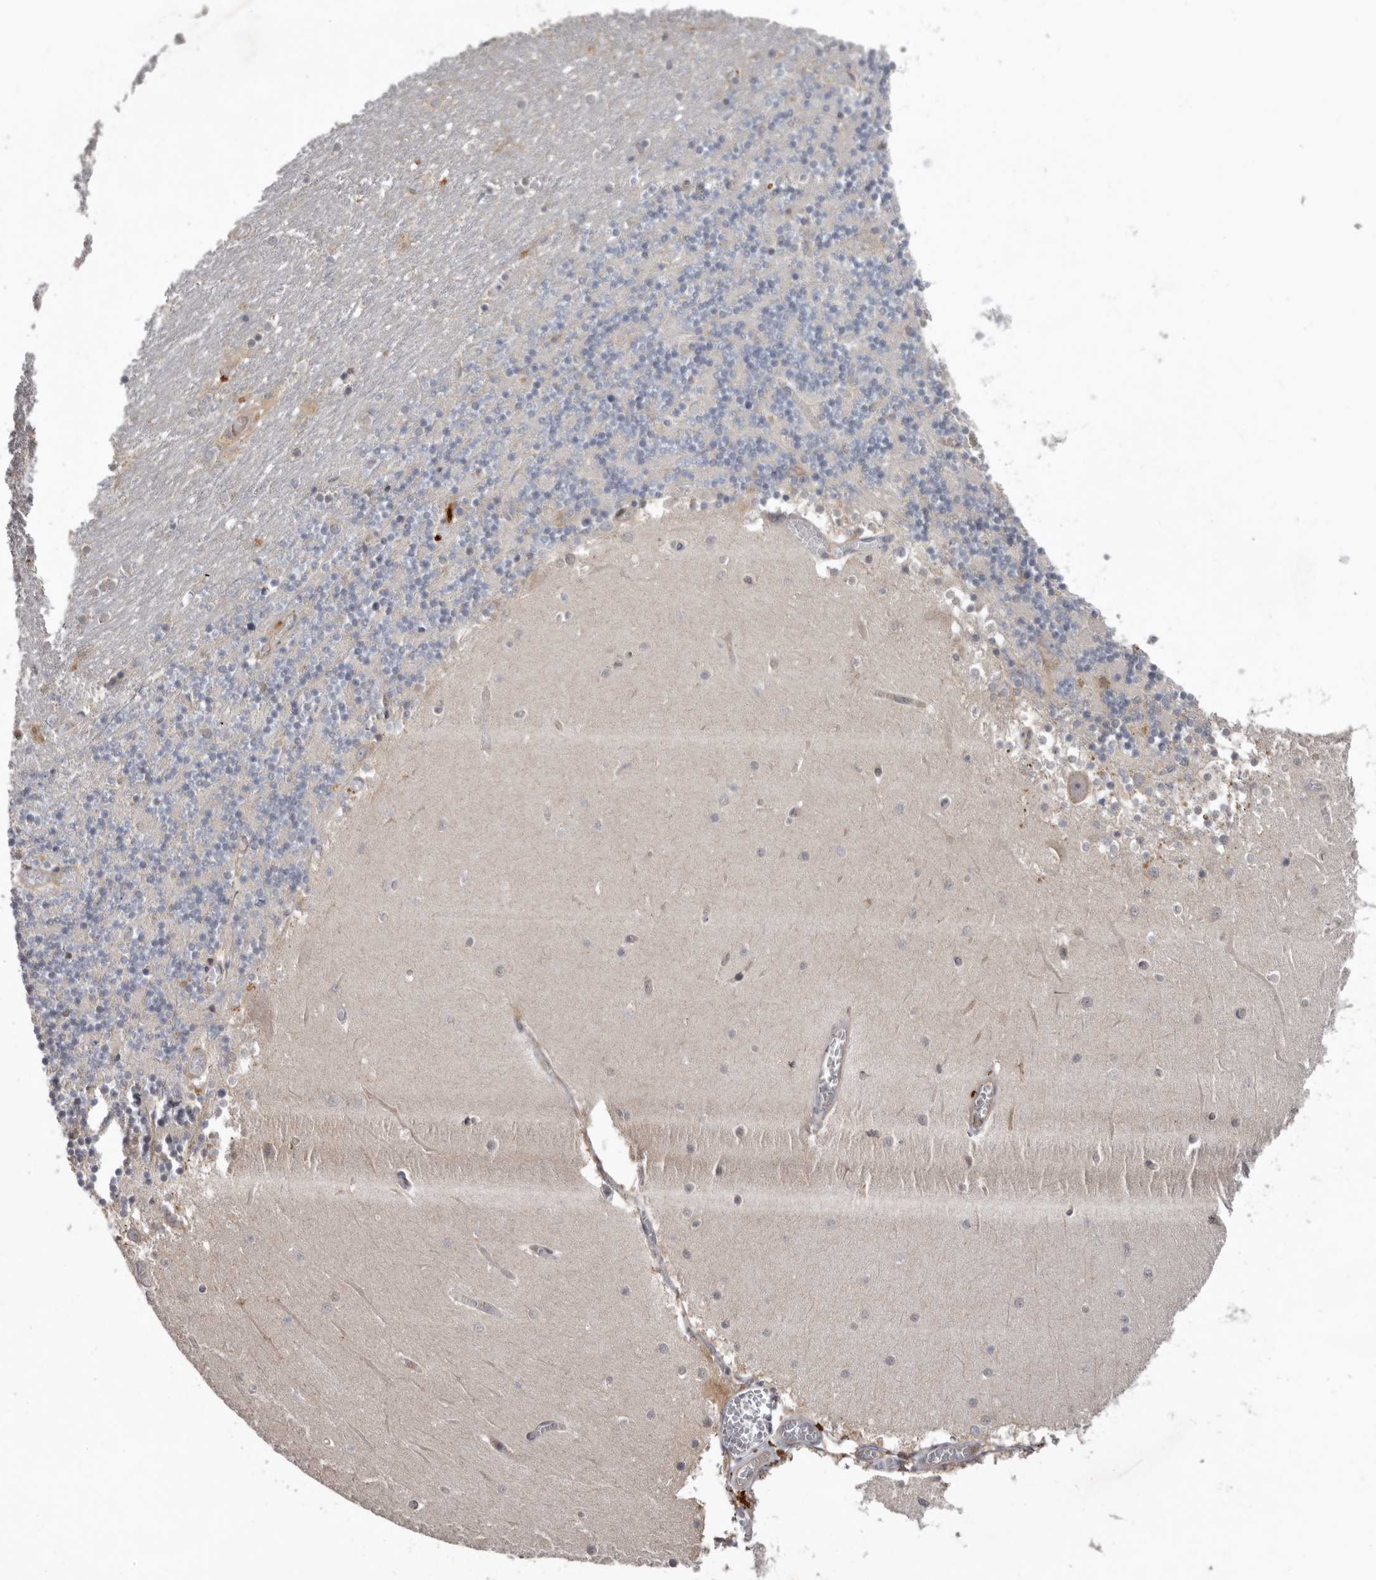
{"staining": {"intensity": "negative", "quantity": "none", "location": "none"}, "tissue": "cerebellum", "cell_type": "Cells in granular layer", "image_type": "normal", "snomed": [{"axis": "morphology", "description": "Normal tissue, NOS"}, {"axis": "topography", "description": "Cerebellum"}], "caption": "An IHC micrograph of benign cerebellum is shown. There is no staining in cells in granular layer of cerebellum. The staining was performed using DAB to visualize the protein expression in brown, while the nuclei were stained in blue with hematoxylin (Magnification: 20x).", "gene": "CDCA8", "patient": {"sex": "female", "age": 28}}